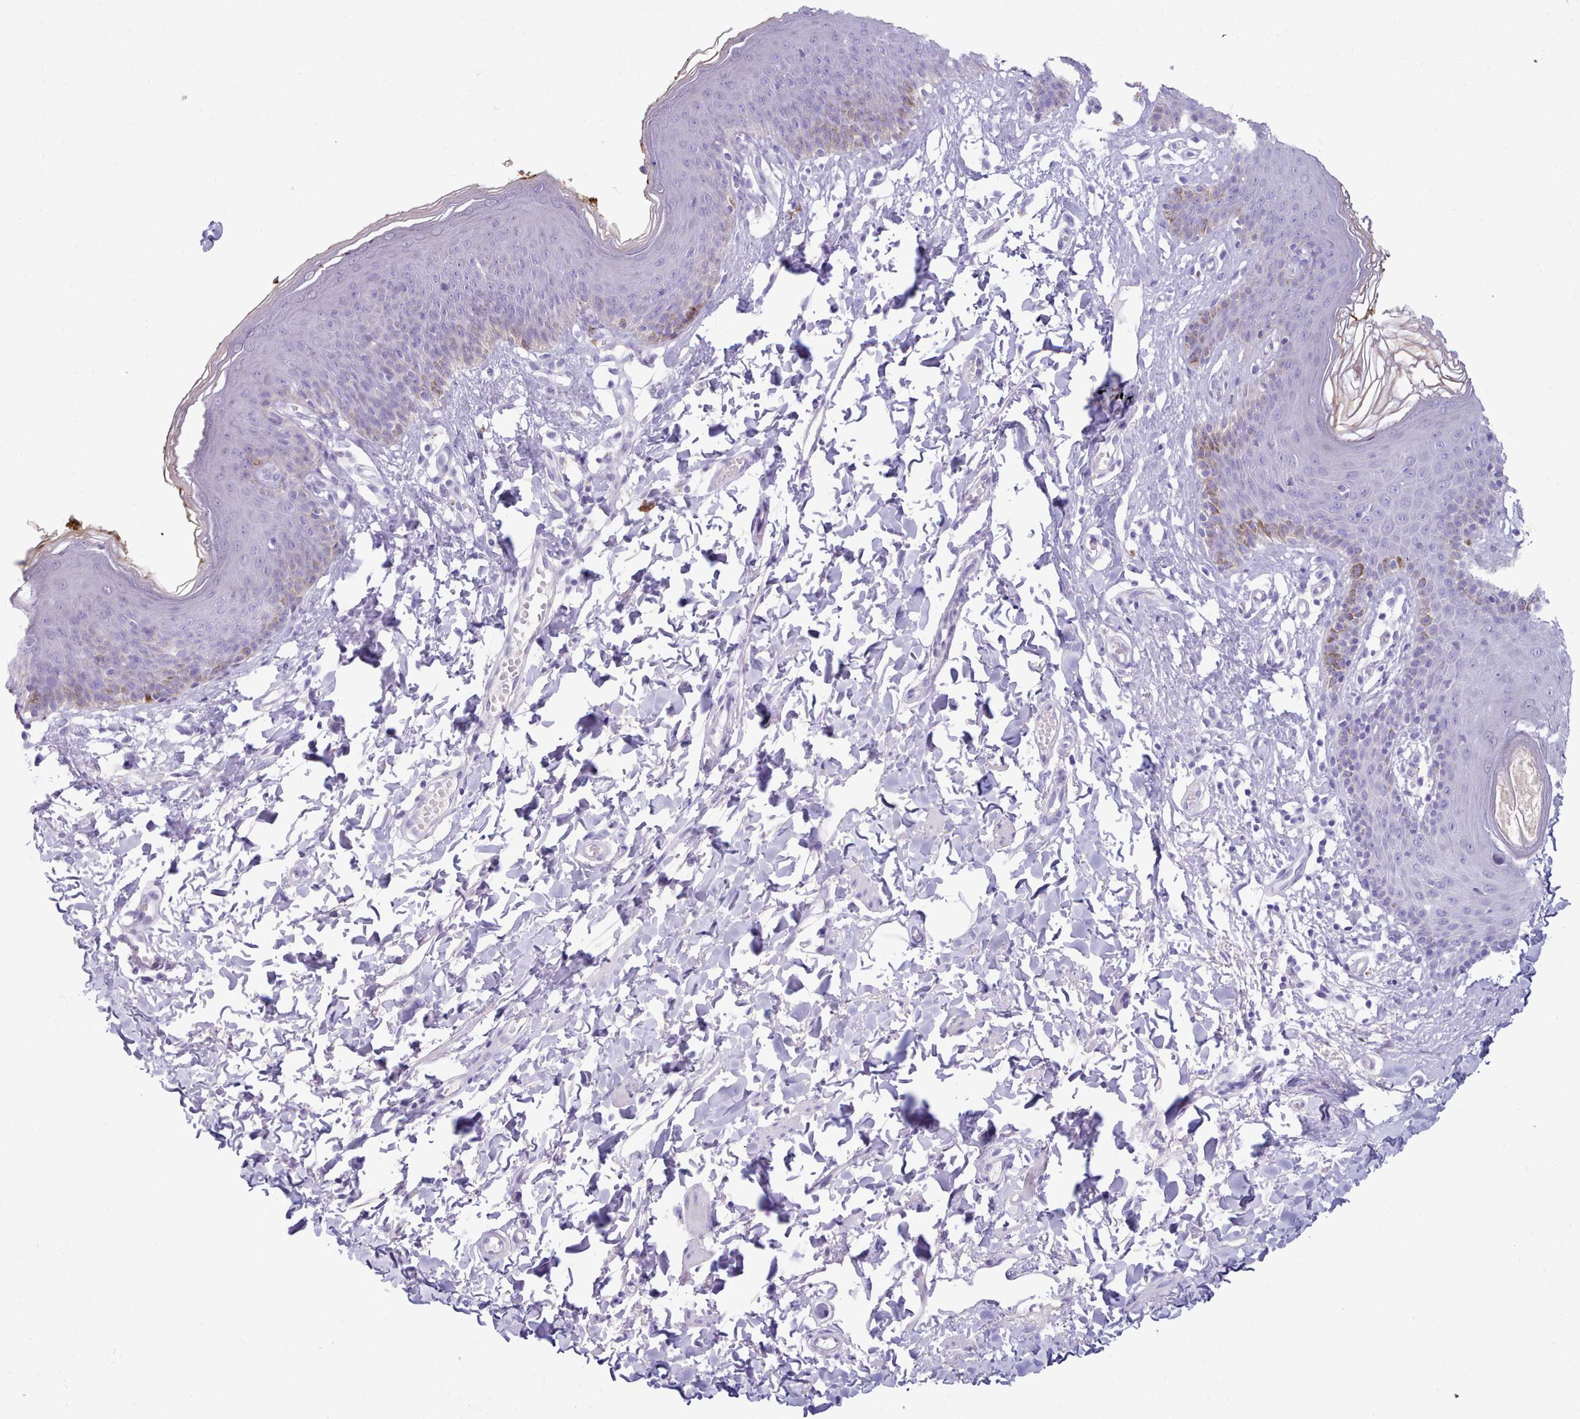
{"staining": {"intensity": "moderate", "quantity": "<25%", "location": "cytoplasmic/membranous"}, "tissue": "skin", "cell_type": "Epidermal cells", "image_type": "normal", "snomed": [{"axis": "morphology", "description": "Normal tissue, NOS"}, {"axis": "topography", "description": "Vulva"}], "caption": "Immunohistochemistry (IHC) photomicrograph of benign skin stained for a protein (brown), which shows low levels of moderate cytoplasmic/membranous staining in approximately <25% of epidermal cells.", "gene": "NKX1", "patient": {"sex": "female", "age": 66}}